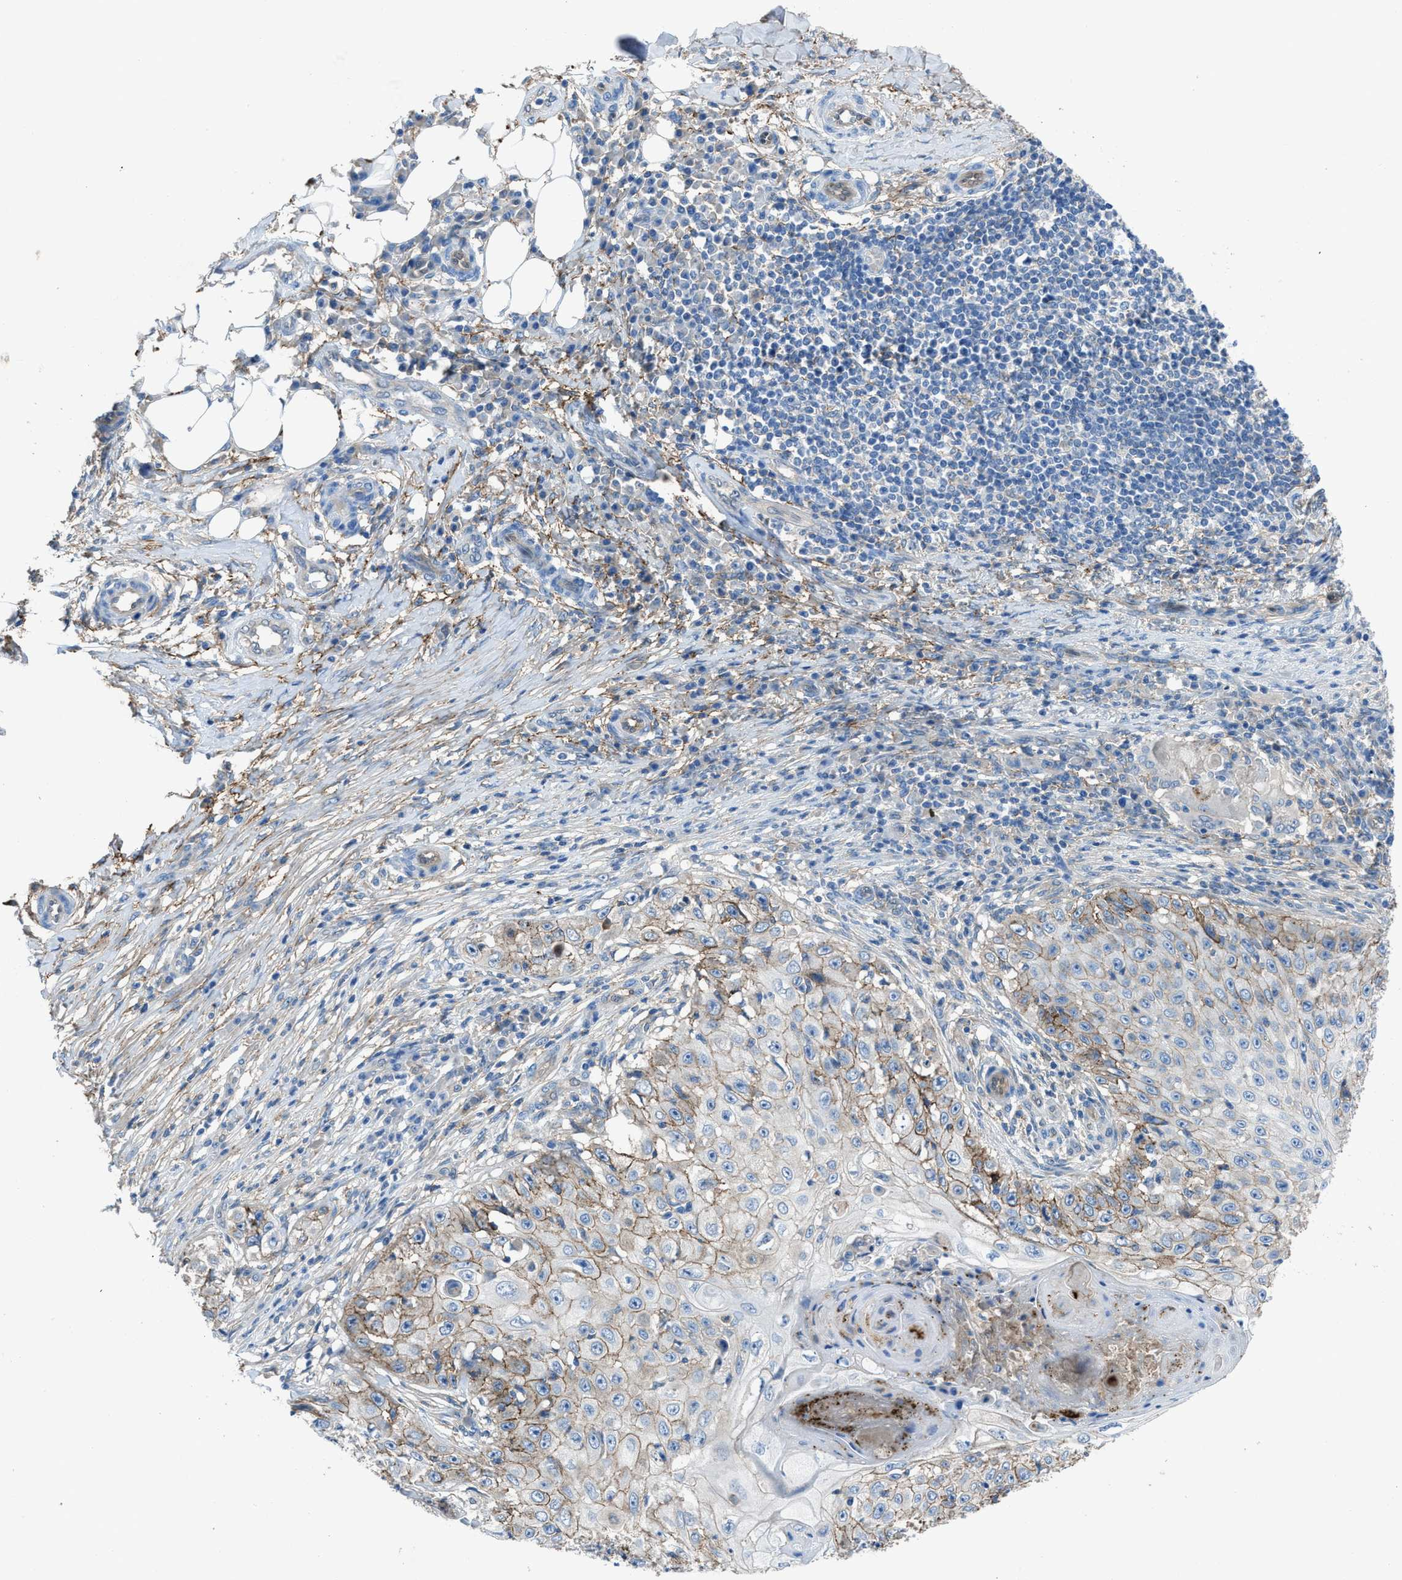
{"staining": {"intensity": "moderate", "quantity": ">75%", "location": "cytoplasmic/membranous"}, "tissue": "skin cancer", "cell_type": "Tumor cells", "image_type": "cancer", "snomed": [{"axis": "morphology", "description": "Squamous cell carcinoma, NOS"}, {"axis": "topography", "description": "Skin"}], "caption": "A brown stain shows moderate cytoplasmic/membranous expression of a protein in skin squamous cell carcinoma tumor cells.", "gene": "PTGFRN", "patient": {"sex": "male", "age": 86}}